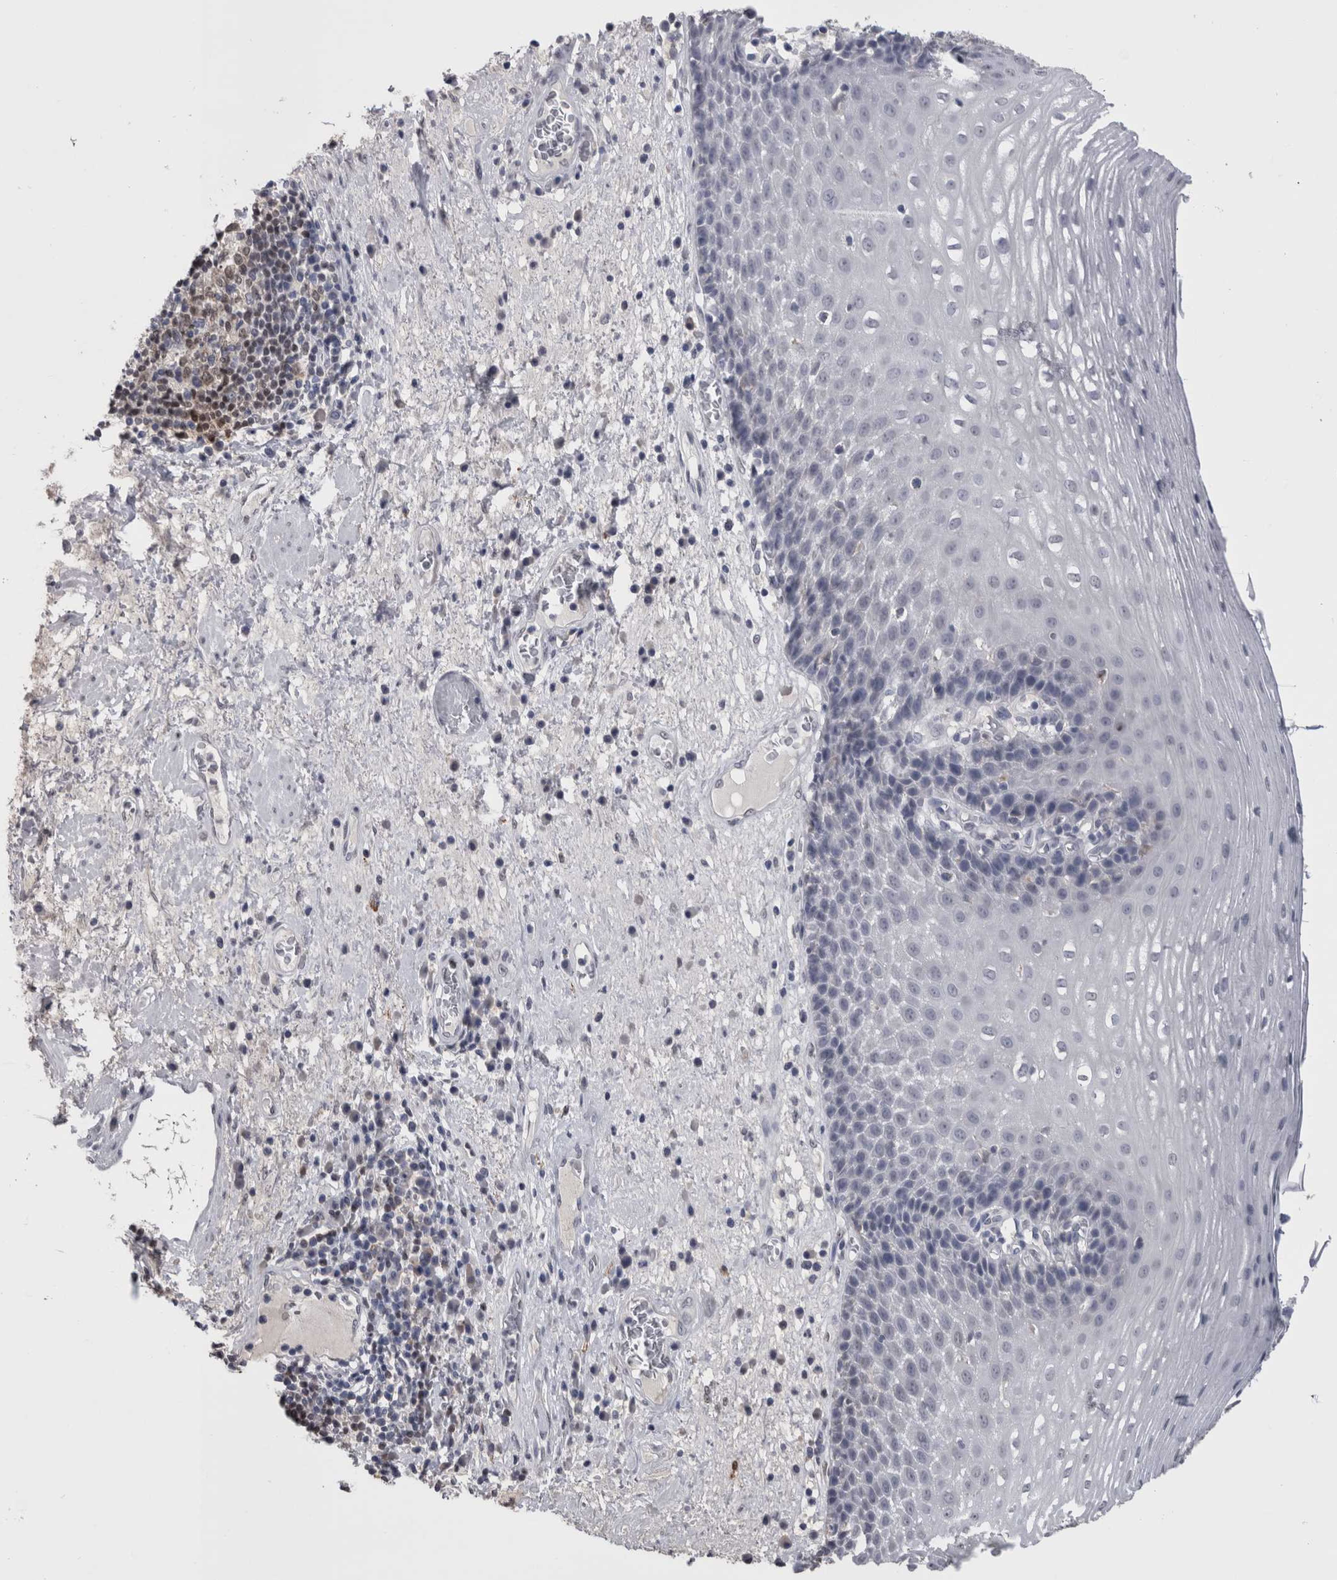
{"staining": {"intensity": "negative", "quantity": "none", "location": "none"}, "tissue": "esophagus", "cell_type": "Squamous epithelial cells", "image_type": "normal", "snomed": [{"axis": "morphology", "description": "Normal tissue, NOS"}, {"axis": "morphology", "description": "Adenocarcinoma, NOS"}, {"axis": "topography", "description": "Esophagus"}], "caption": "Squamous epithelial cells show no significant staining in normal esophagus.", "gene": "PAX5", "patient": {"sex": "male", "age": 62}}